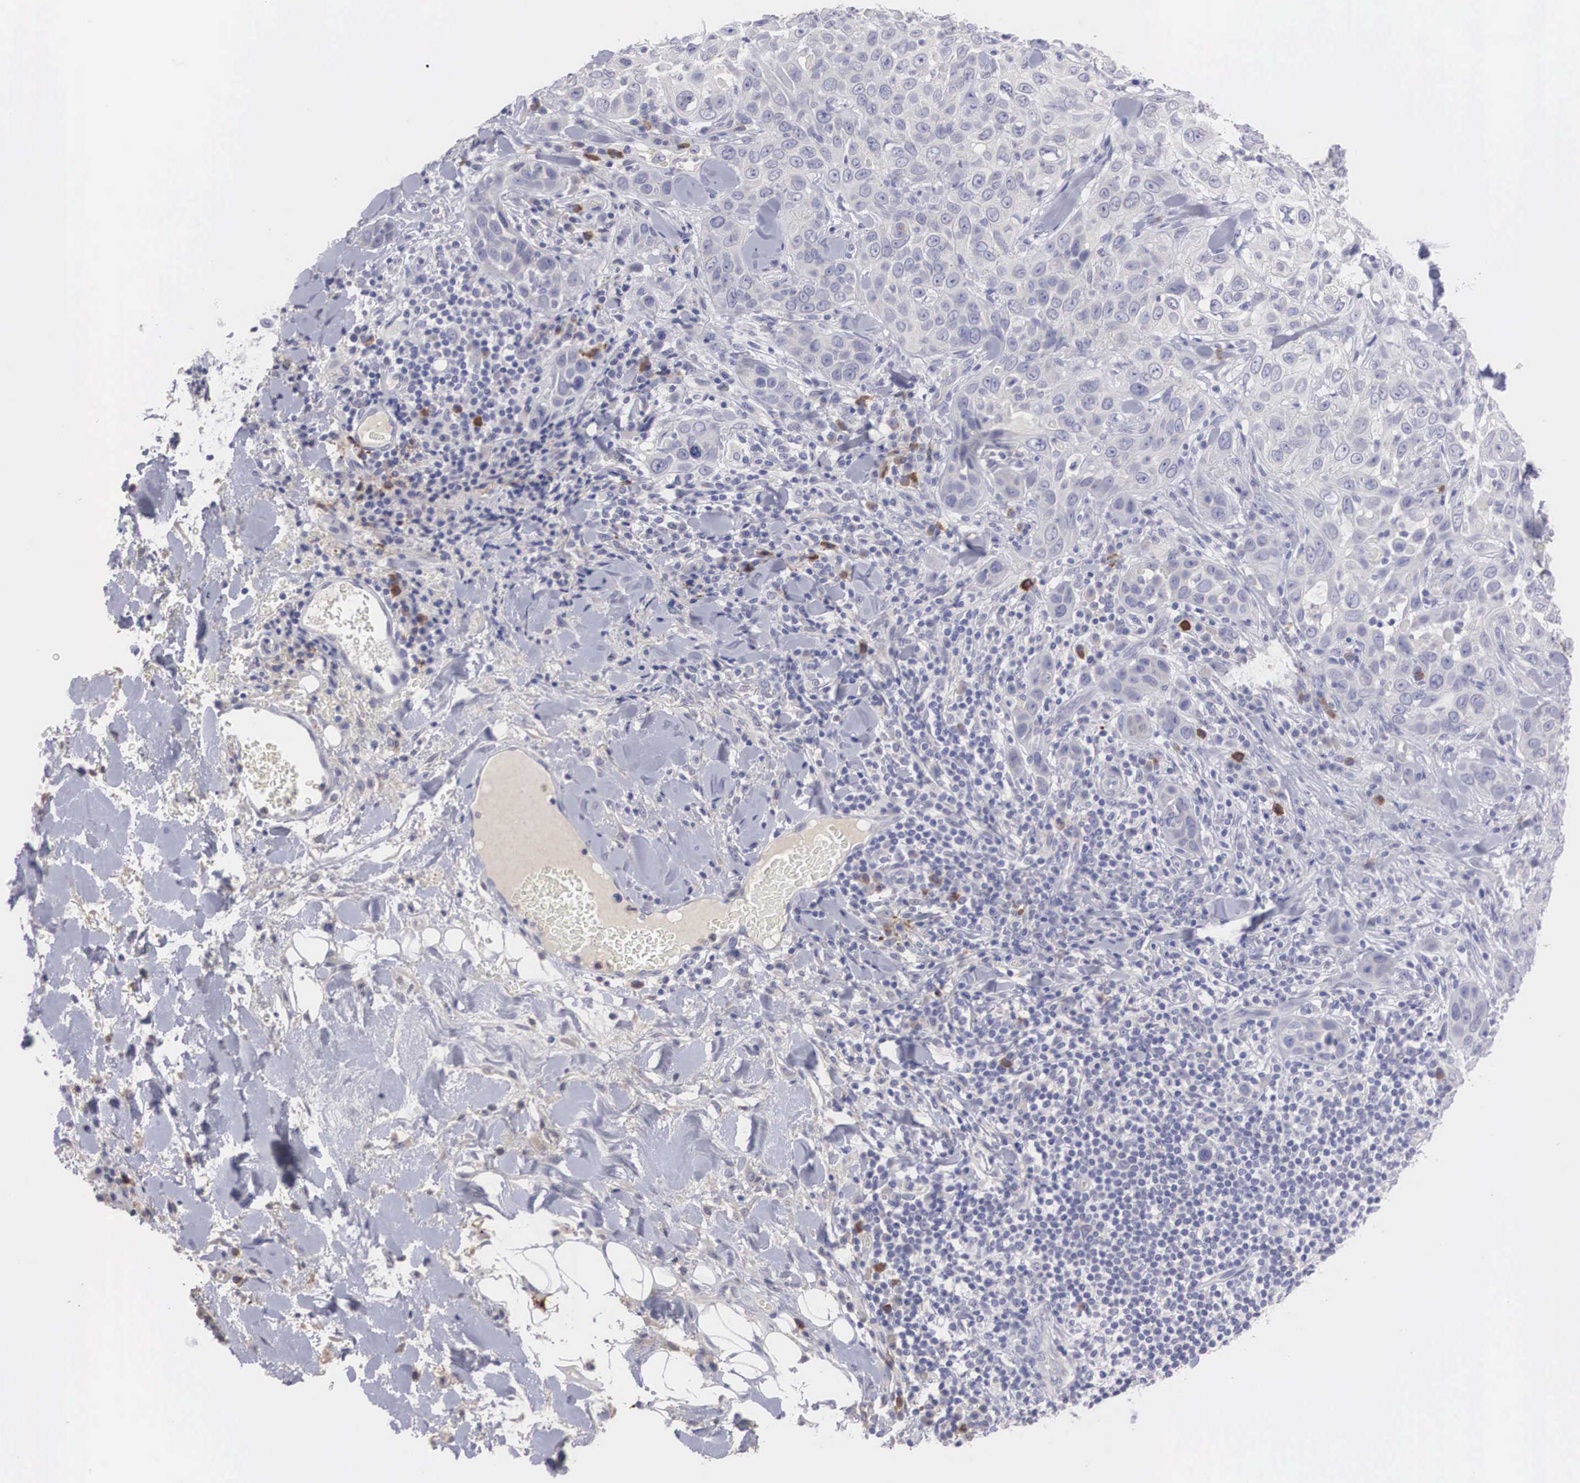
{"staining": {"intensity": "negative", "quantity": "none", "location": "none"}, "tissue": "skin cancer", "cell_type": "Tumor cells", "image_type": "cancer", "snomed": [{"axis": "morphology", "description": "Squamous cell carcinoma, NOS"}, {"axis": "topography", "description": "Skin"}], "caption": "The histopathology image exhibits no staining of tumor cells in squamous cell carcinoma (skin).", "gene": "REPS2", "patient": {"sex": "male", "age": 84}}